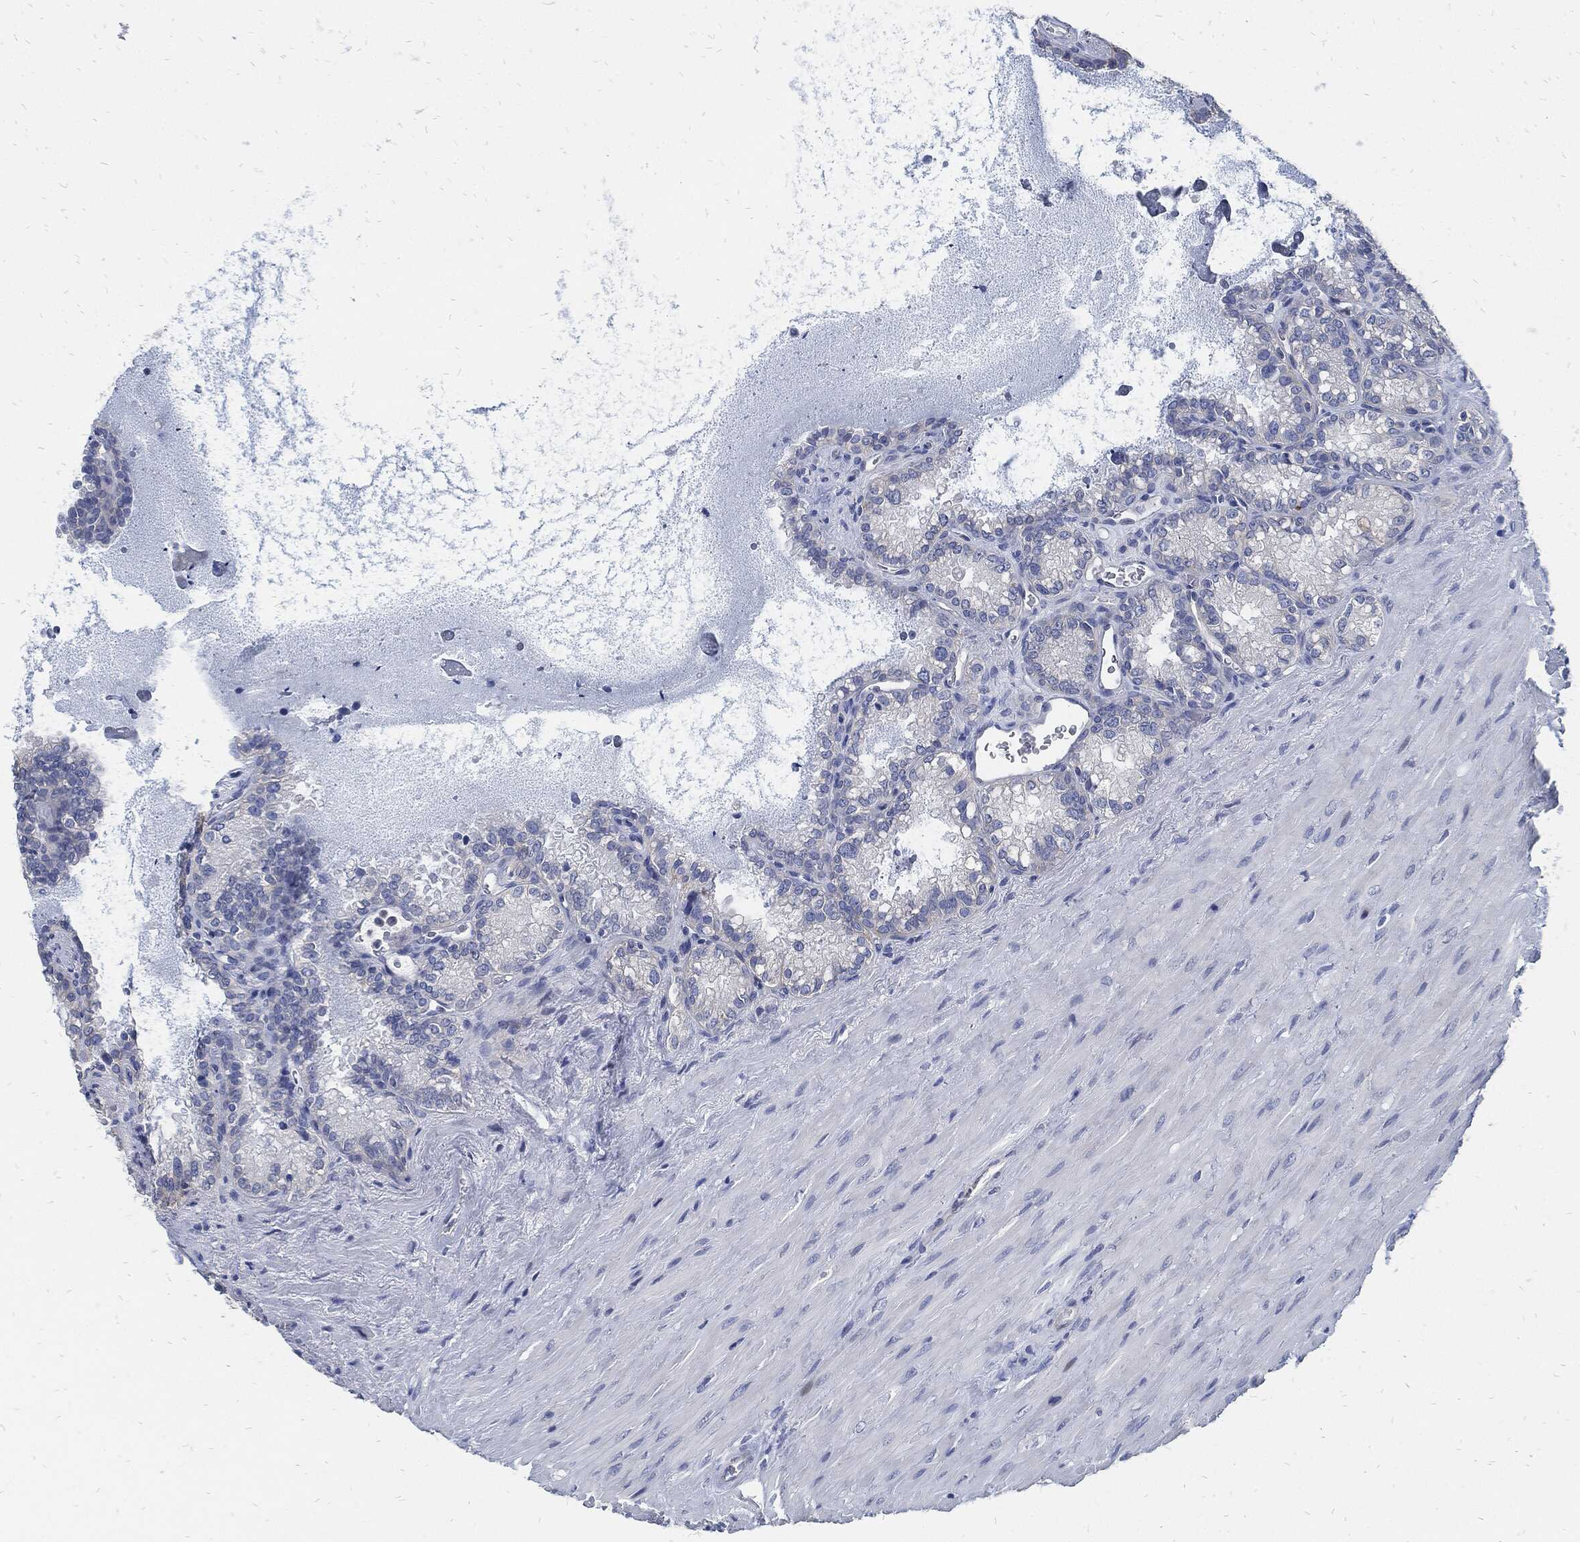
{"staining": {"intensity": "negative", "quantity": "none", "location": "none"}, "tissue": "seminal vesicle", "cell_type": "Glandular cells", "image_type": "normal", "snomed": [{"axis": "morphology", "description": "Normal tissue, NOS"}, {"axis": "topography", "description": "Seminal veicle"}], "caption": "Glandular cells are negative for brown protein staining in benign seminal vesicle. (Stains: DAB immunohistochemistry (IHC) with hematoxylin counter stain, Microscopy: brightfield microscopy at high magnification).", "gene": "MKI67", "patient": {"sex": "male", "age": 68}}